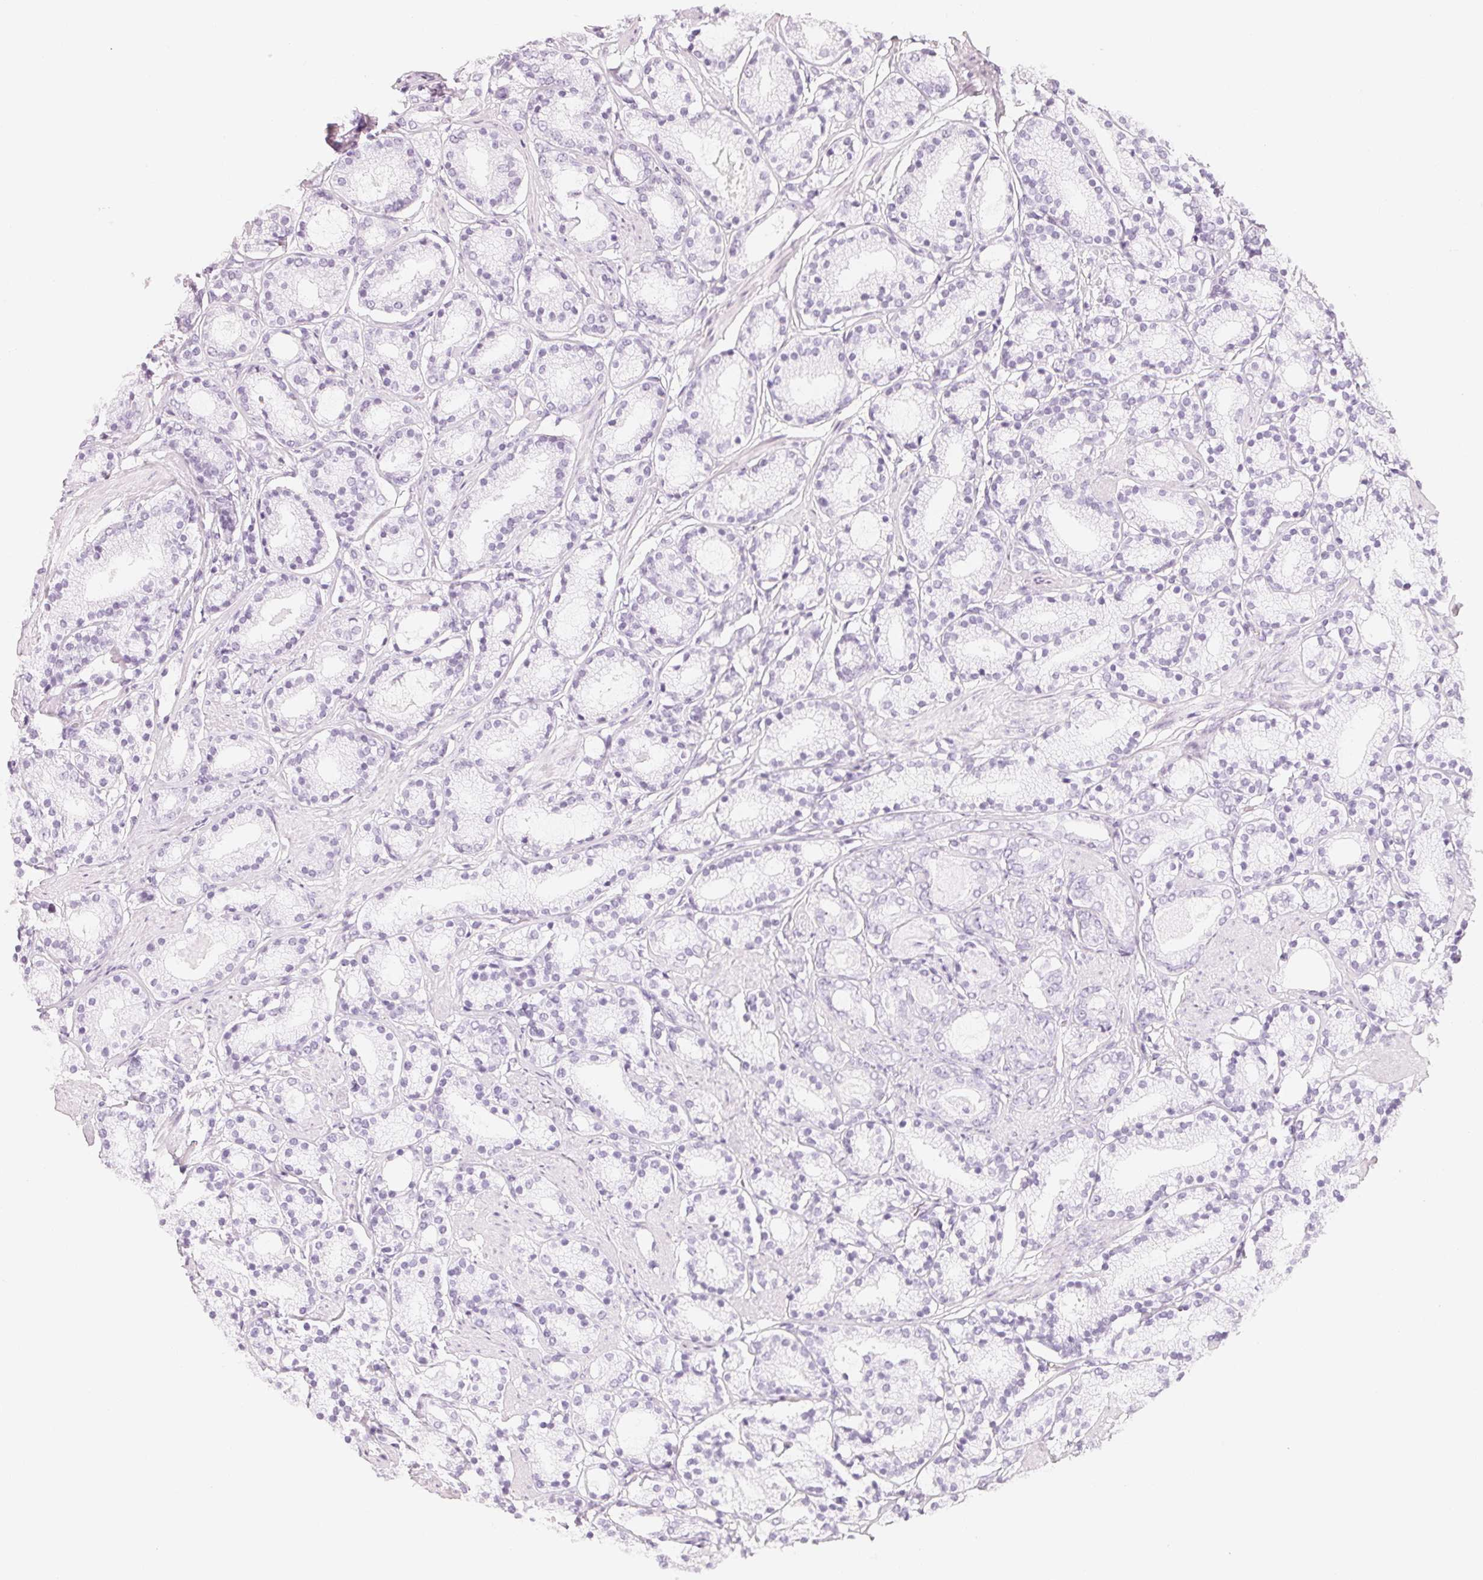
{"staining": {"intensity": "negative", "quantity": "none", "location": "none"}, "tissue": "prostate cancer", "cell_type": "Tumor cells", "image_type": "cancer", "snomed": [{"axis": "morphology", "description": "Adenocarcinoma, High grade"}, {"axis": "topography", "description": "Prostate"}], "caption": "DAB (3,3'-diaminobenzidine) immunohistochemical staining of human prostate cancer (adenocarcinoma (high-grade)) shows no significant positivity in tumor cells.", "gene": "CFHR2", "patient": {"sex": "male", "age": 63}}